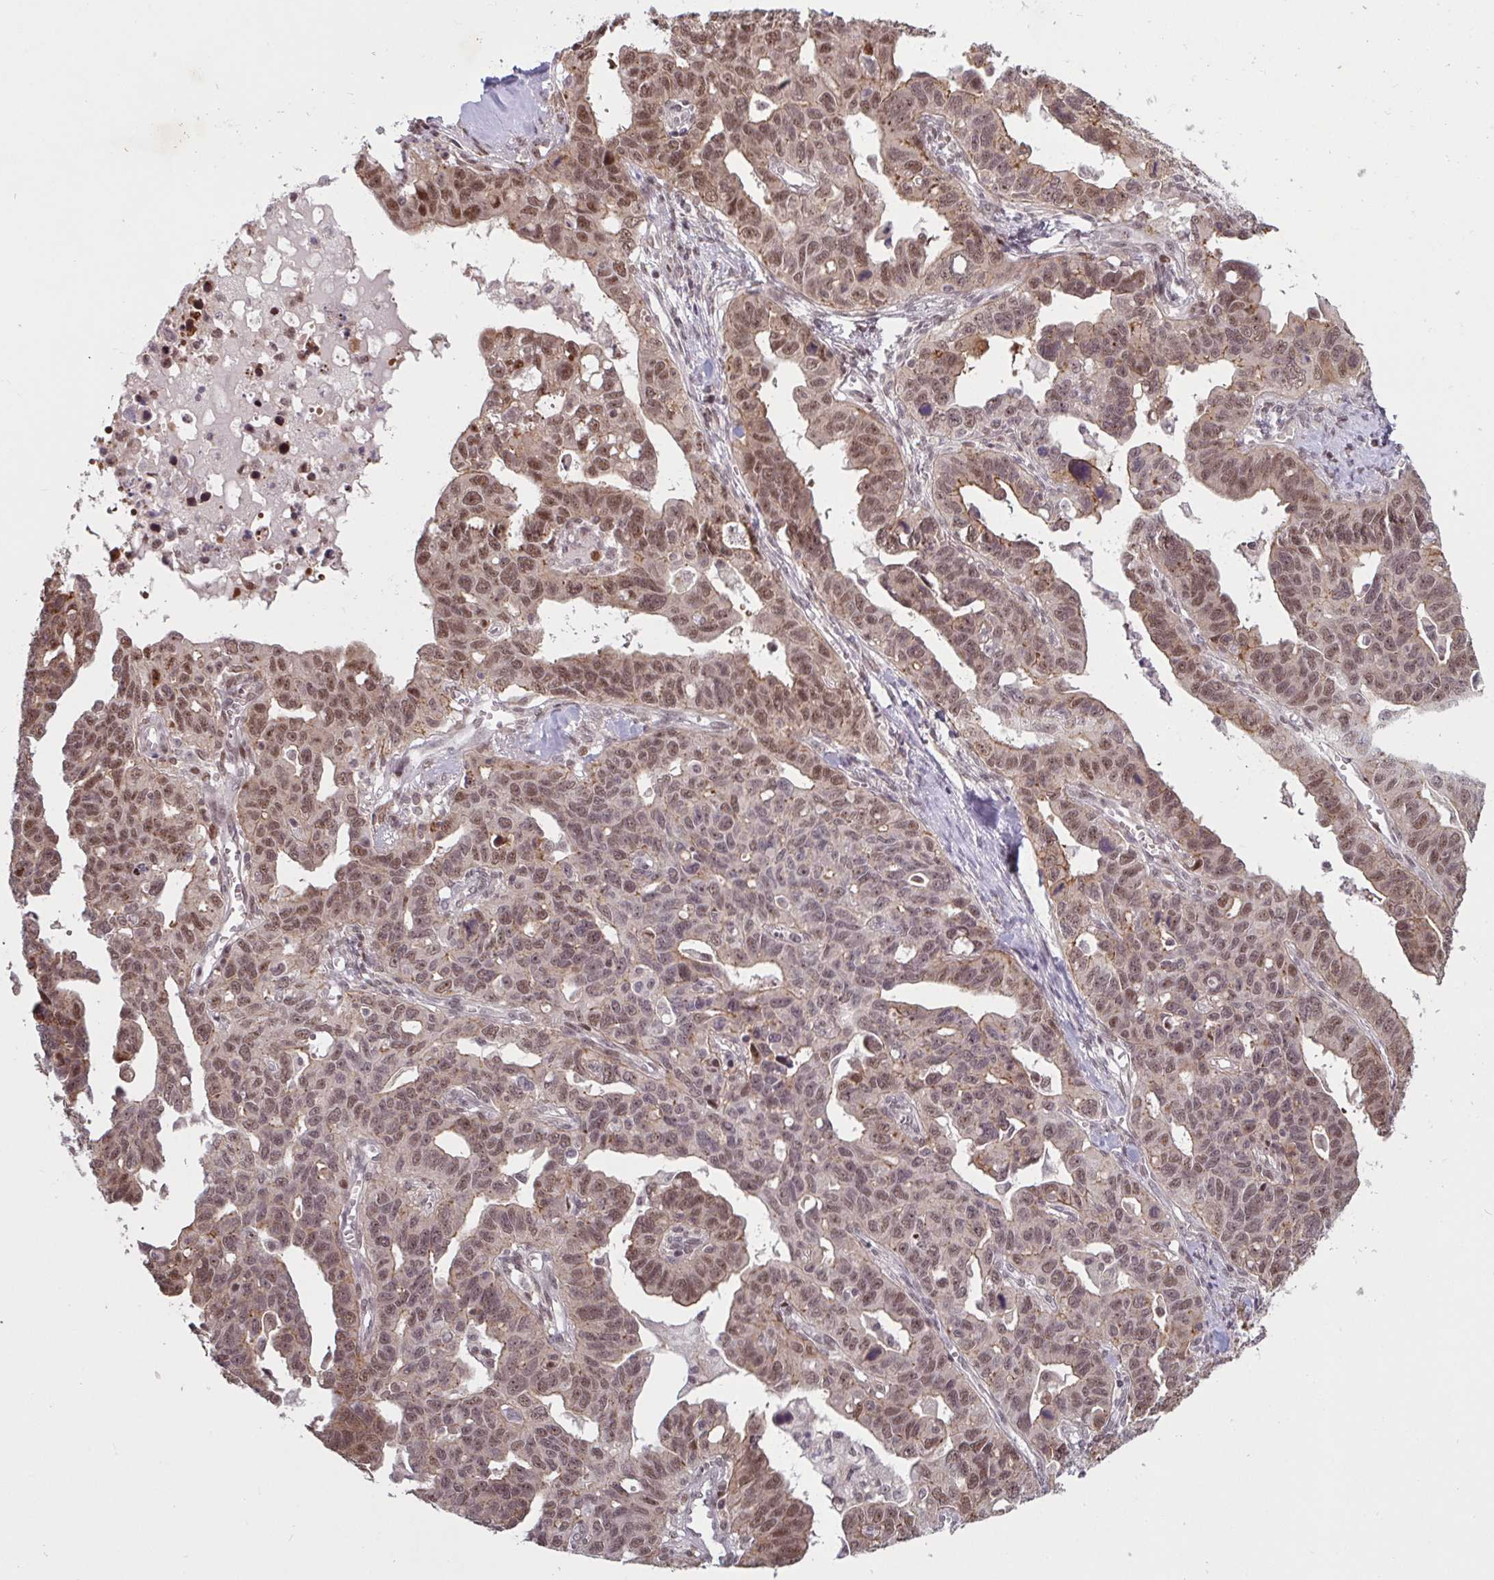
{"staining": {"intensity": "moderate", "quantity": ">75%", "location": "cytoplasmic/membranous,nuclear"}, "tissue": "ovarian cancer", "cell_type": "Tumor cells", "image_type": "cancer", "snomed": [{"axis": "morphology", "description": "Cystadenocarcinoma, serous, NOS"}, {"axis": "topography", "description": "Ovary"}], "caption": "Brown immunohistochemical staining in human ovarian serous cystadenocarcinoma demonstrates moderate cytoplasmic/membranous and nuclear expression in about >75% of tumor cells.", "gene": "NLRP13", "patient": {"sex": "female", "age": 69}}